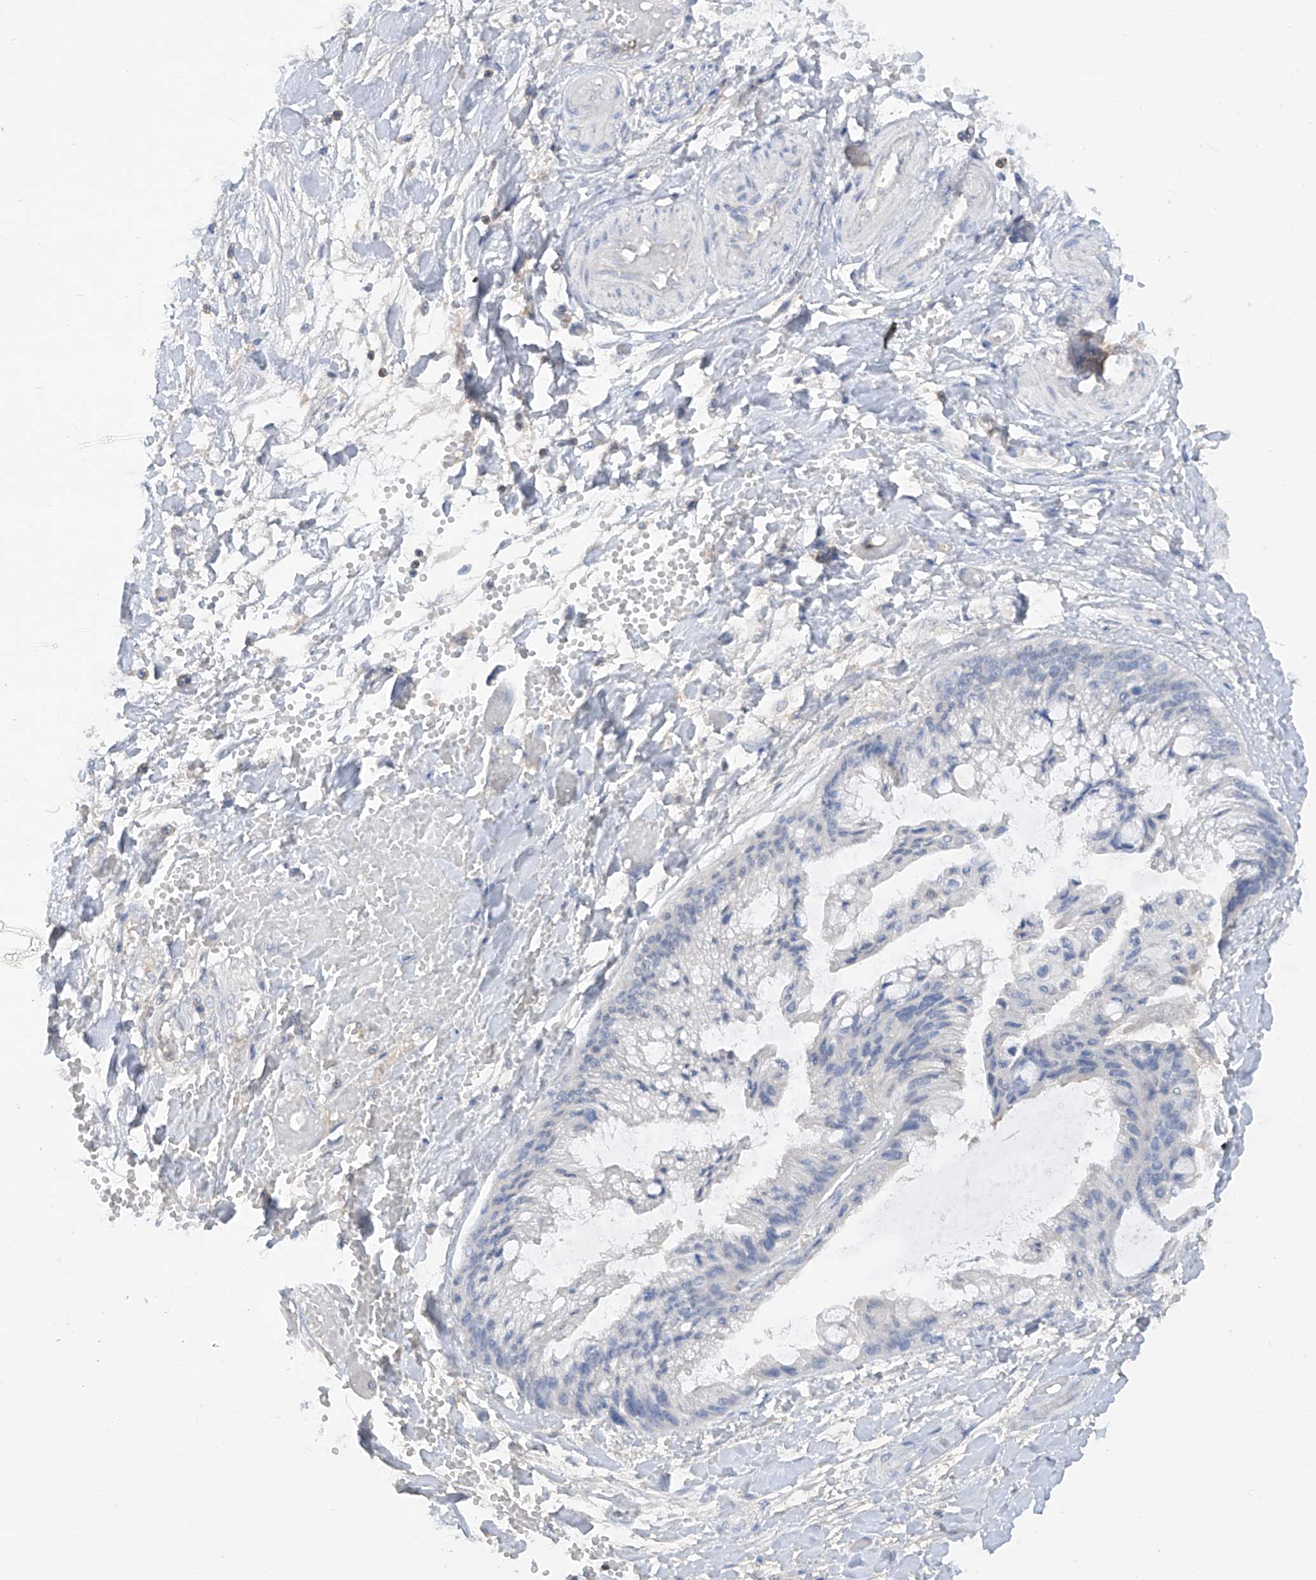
{"staining": {"intensity": "negative", "quantity": "none", "location": "none"}, "tissue": "ovarian cancer", "cell_type": "Tumor cells", "image_type": "cancer", "snomed": [{"axis": "morphology", "description": "Cystadenocarcinoma, mucinous, NOS"}, {"axis": "topography", "description": "Ovary"}], "caption": "This is an immunohistochemistry (IHC) photomicrograph of human ovarian mucinous cystadenocarcinoma. There is no positivity in tumor cells.", "gene": "HAS3", "patient": {"sex": "female", "age": 39}}